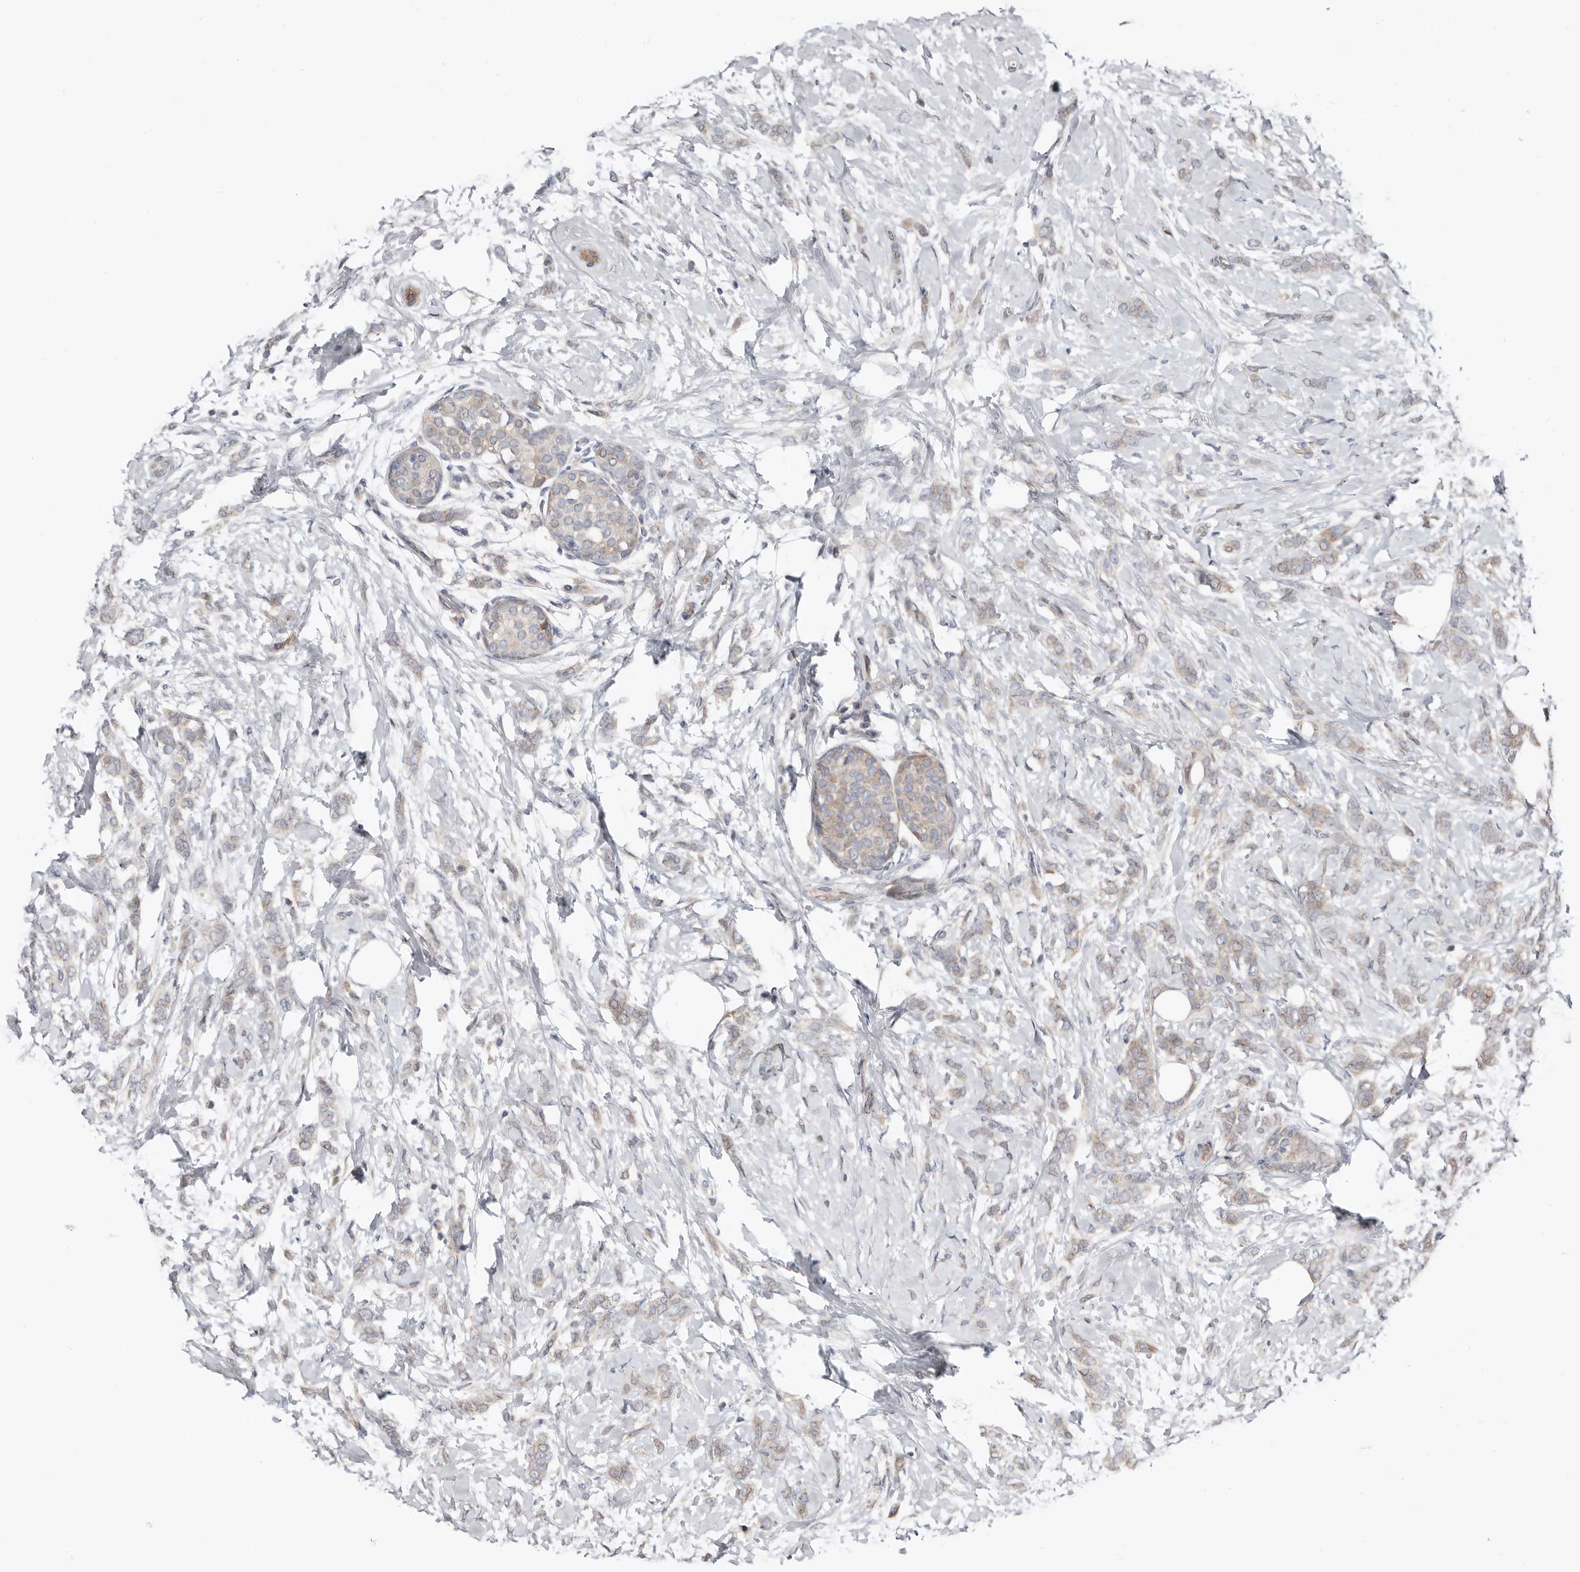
{"staining": {"intensity": "weak", "quantity": "<25%", "location": "cytoplasmic/membranous"}, "tissue": "breast cancer", "cell_type": "Tumor cells", "image_type": "cancer", "snomed": [{"axis": "morphology", "description": "Lobular carcinoma, in situ"}, {"axis": "morphology", "description": "Lobular carcinoma"}, {"axis": "topography", "description": "Breast"}], "caption": "DAB immunohistochemical staining of human lobular carcinoma in situ (breast) reveals no significant staining in tumor cells.", "gene": "ASRGL1", "patient": {"sex": "female", "age": 41}}